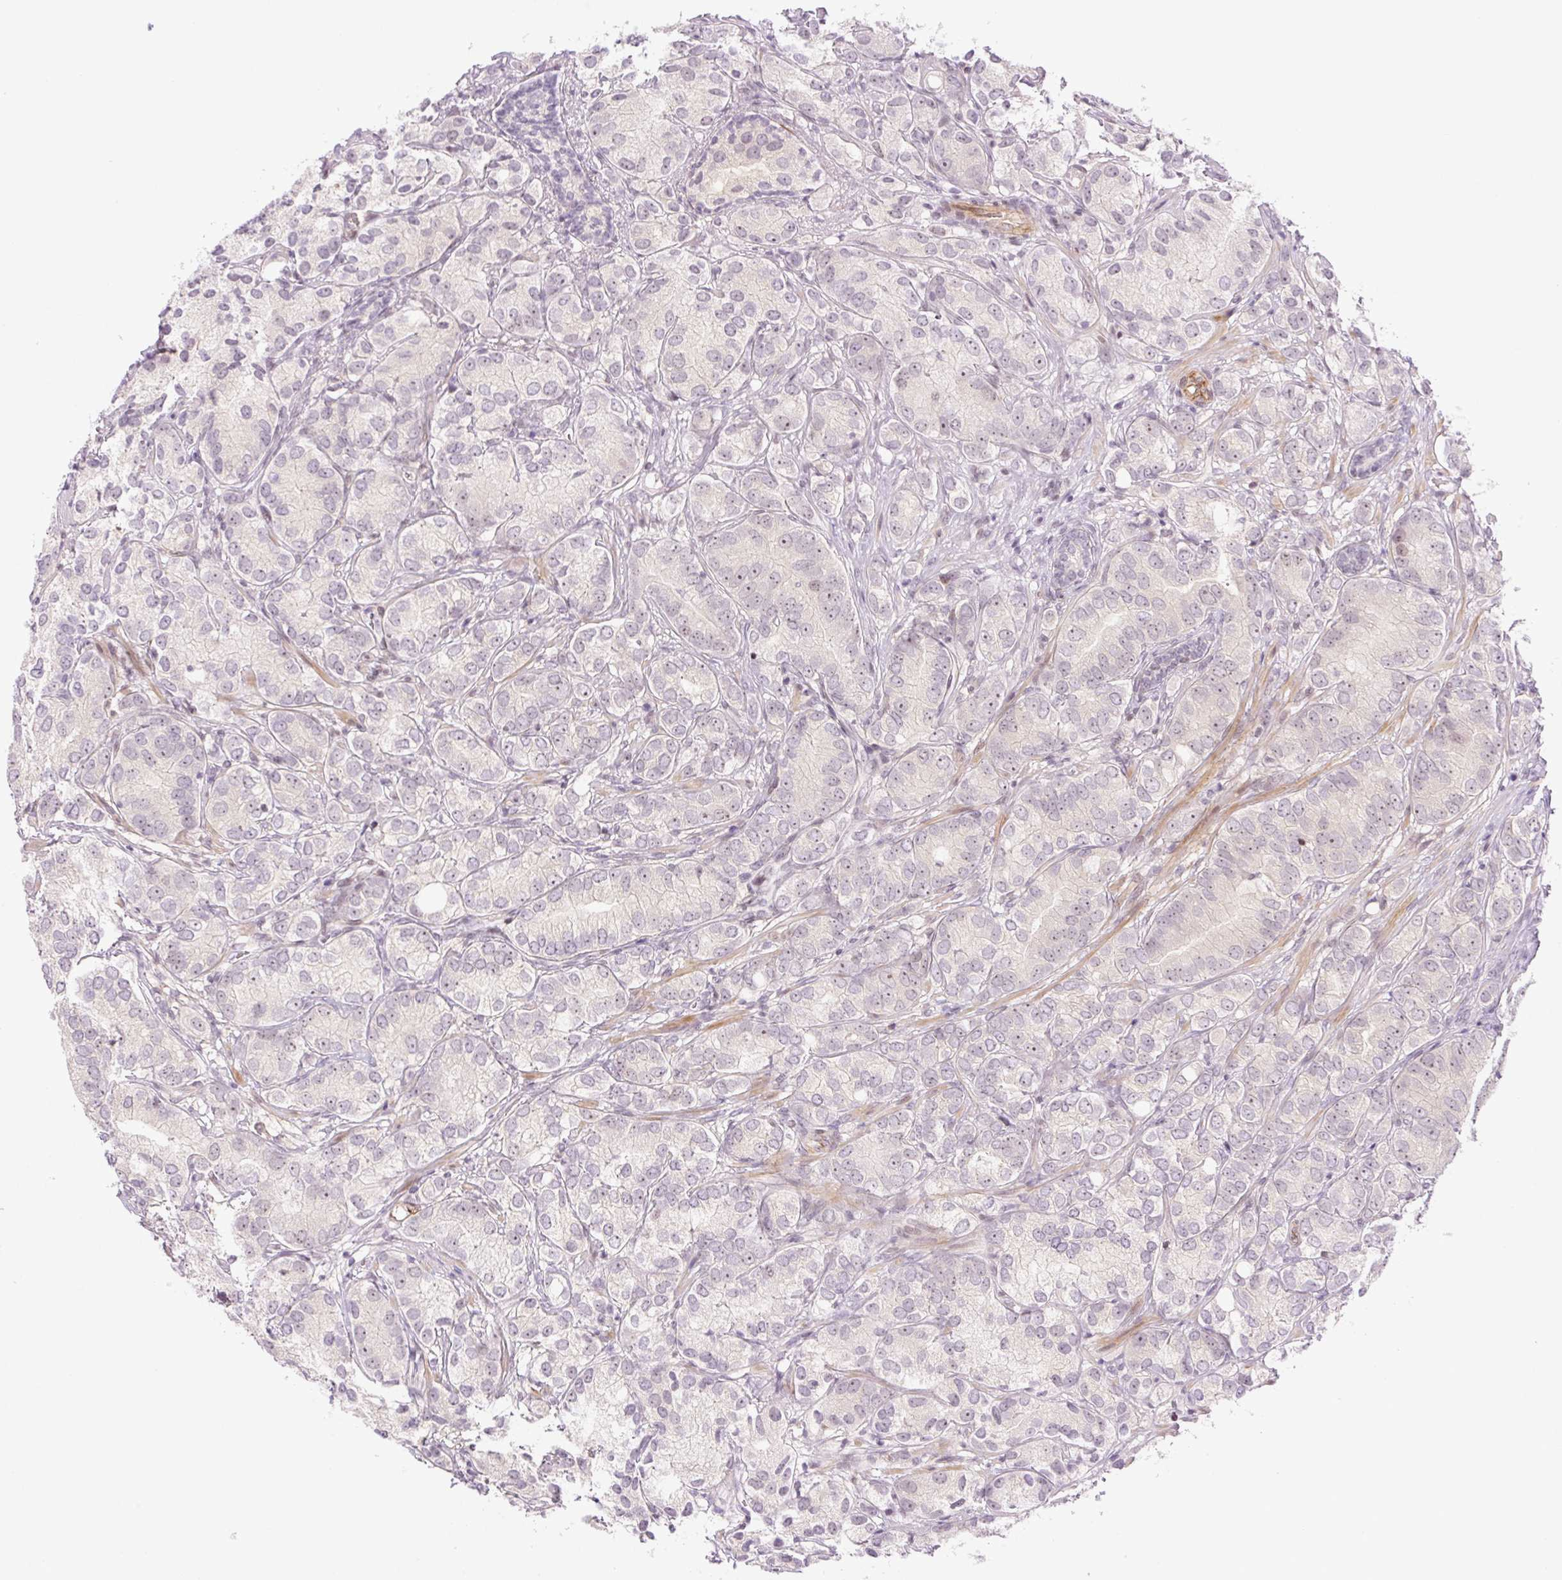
{"staining": {"intensity": "weak", "quantity": "<25%", "location": "nuclear"}, "tissue": "prostate cancer", "cell_type": "Tumor cells", "image_type": "cancer", "snomed": [{"axis": "morphology", "description": "Adenocarcinoma, High grade"}, {"axis": "topography", "description": "Prostate"}], "caption": "A histopathology image of human prostate cancer is negative for staining in tumor cells. The staining was performed using DAB to visualize the protein expression in brown, while the nuclei were stained in blue with hematoxylin (Magnification: 20x).", "gene": "ZNF417", "patient": {"sex": "male", "age": 82}}